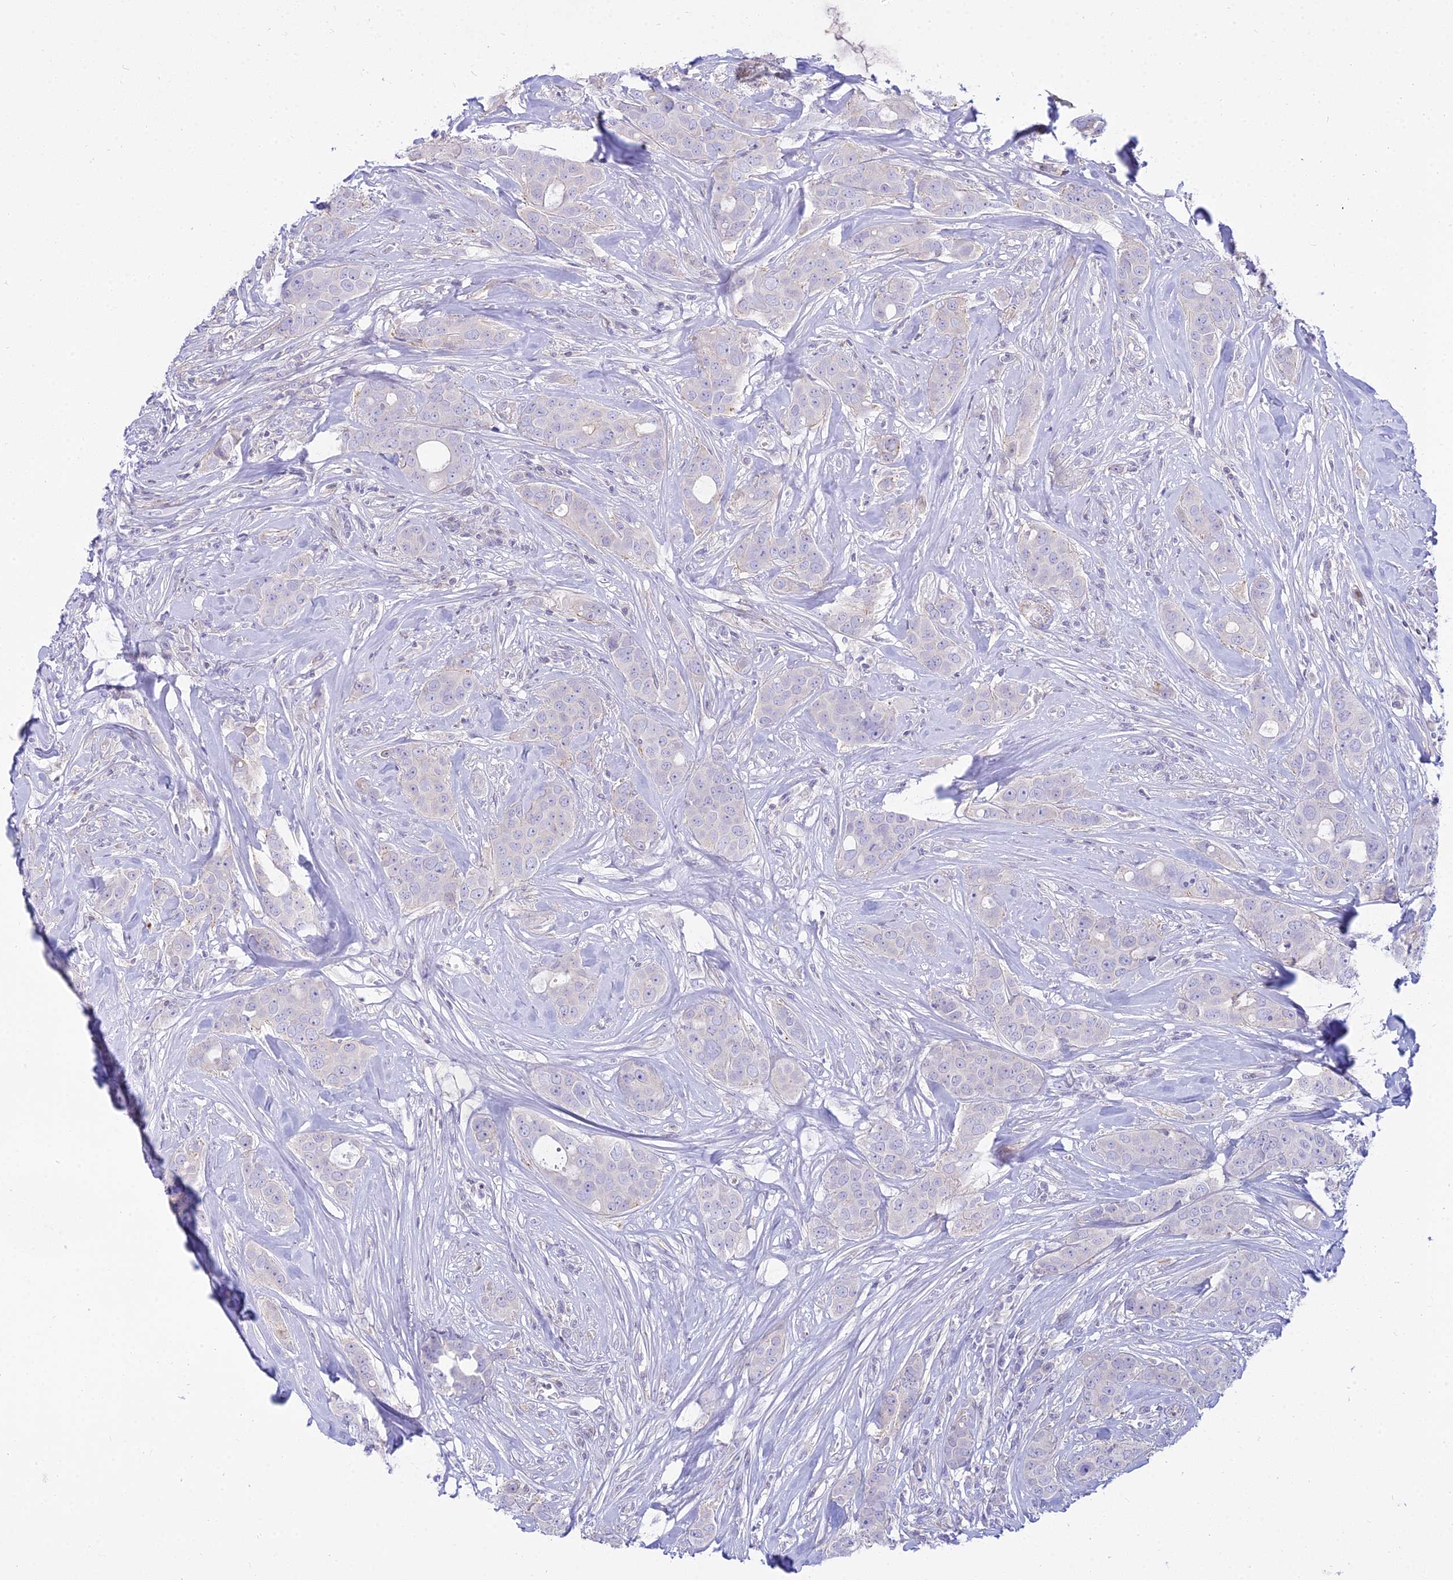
{"staining": {"intensity": "negative", "quantity": "none", "location": "none"}, "tissue": "breast cancer", "cell_type": "Tumor cells", "image_type": "cancer", "snomed": [{"axis": "morphology", "description": "Duct carcinoma"}, {"axis": "topography", "description": "Breast"}], "caption": "Immunohistochemical staining of human intraductal carcinoma (breast) shows no significant expression in tumor cells. (DAB immunohistochemistry with hematoxylin counter stain).", "gene": "SMIM24", "patient": {"sex": "female", "age": 43}}